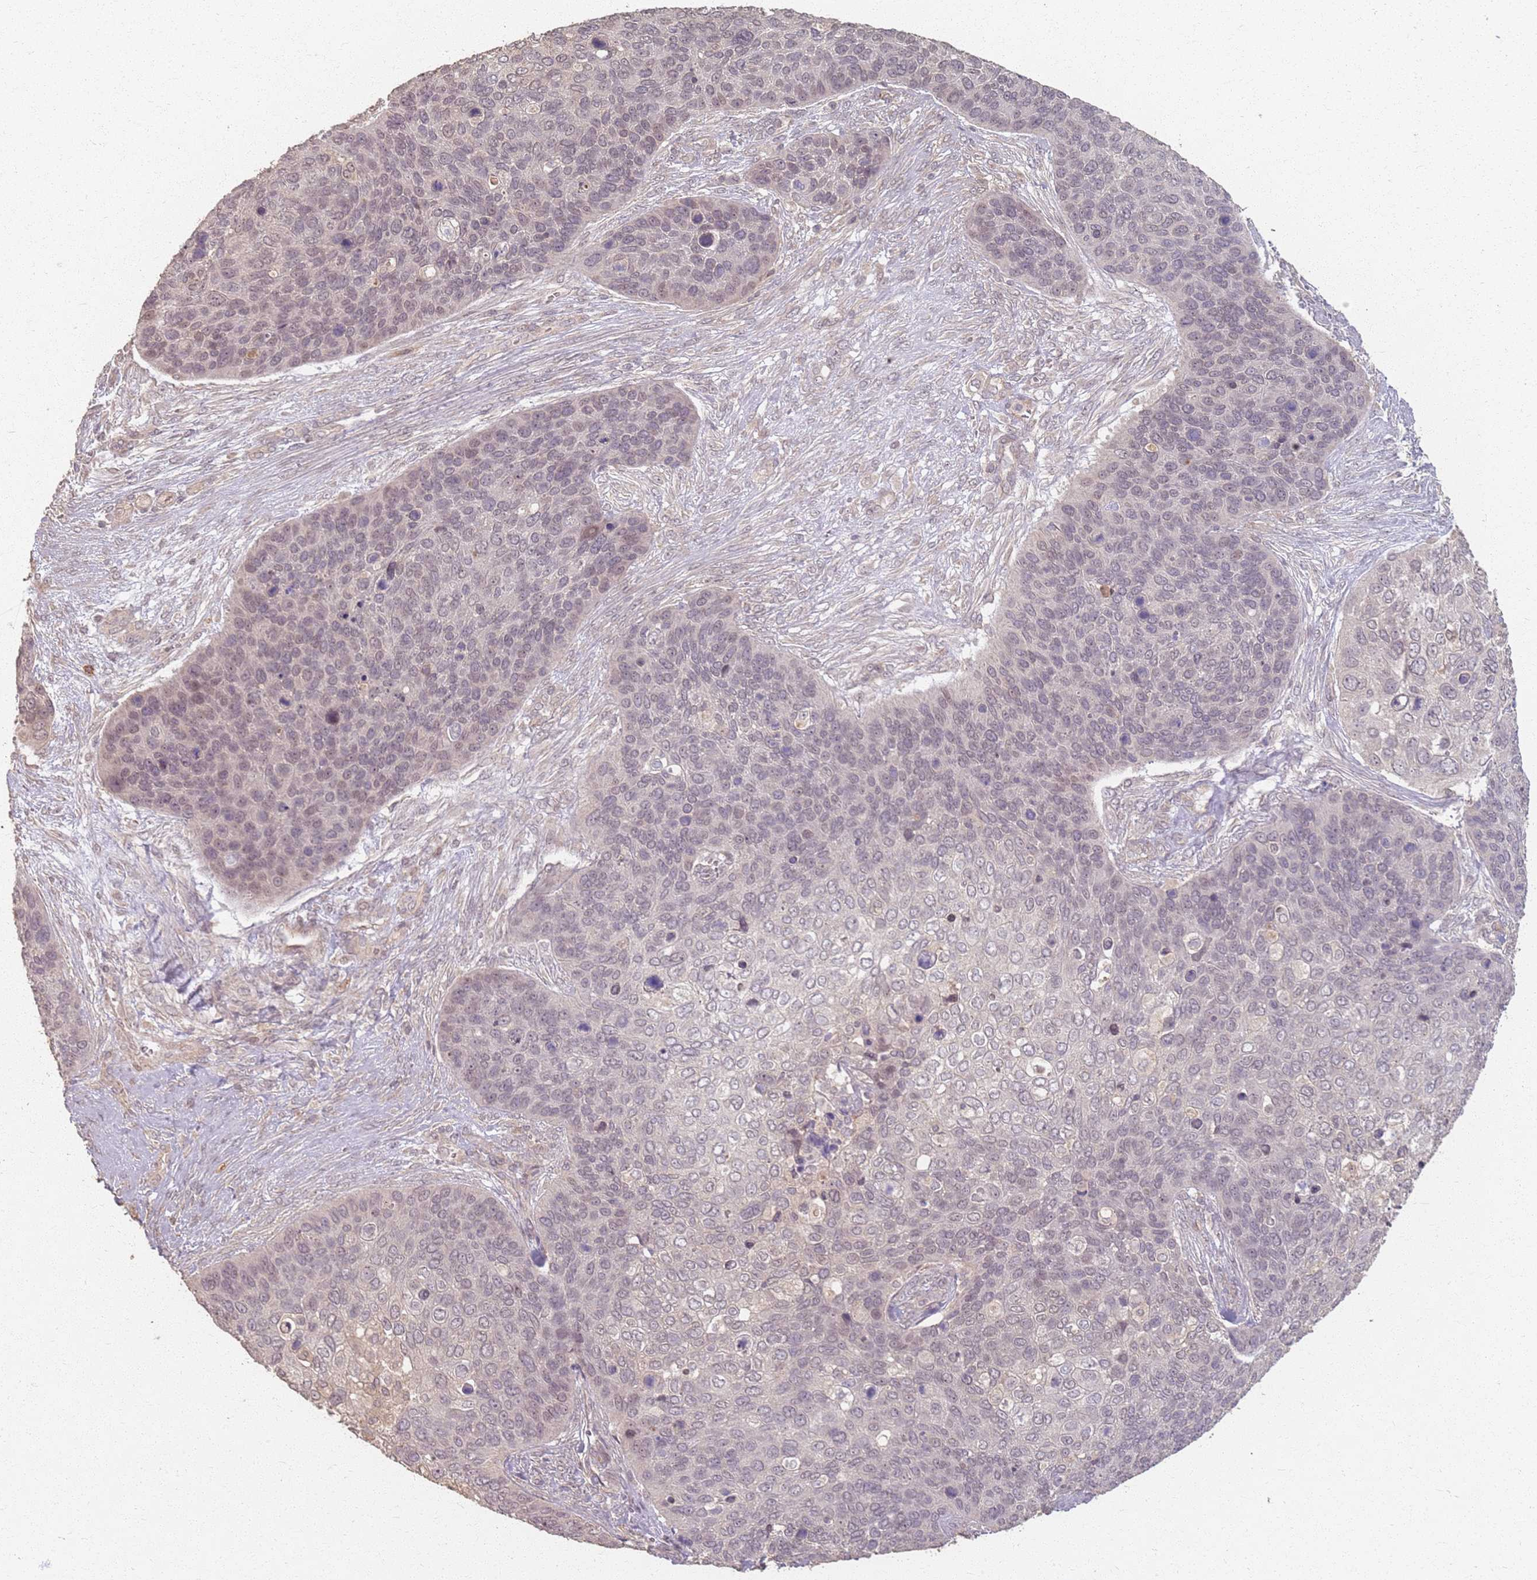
{"staining": {"intensity": "weak", "quantity": "<25%", "location": "nuclear"}, "tissue": "skin cancer", "cell_type": "Tumor cells", "image_type": "cancer", "snomed": [{"axis": "morphology", "description": "Basal cell carcinoma"}, {"axis": "topography", "description": "Skin"}], "caption": "There is no significant expression in tumor cells of skin basal cell carcinoma. (DAB immunohistochemistry (IHC) visualized using brightfield microscopy, high magnification).", "gene": "CCDC168", "patient": {"sex": "female", "age": 74}}